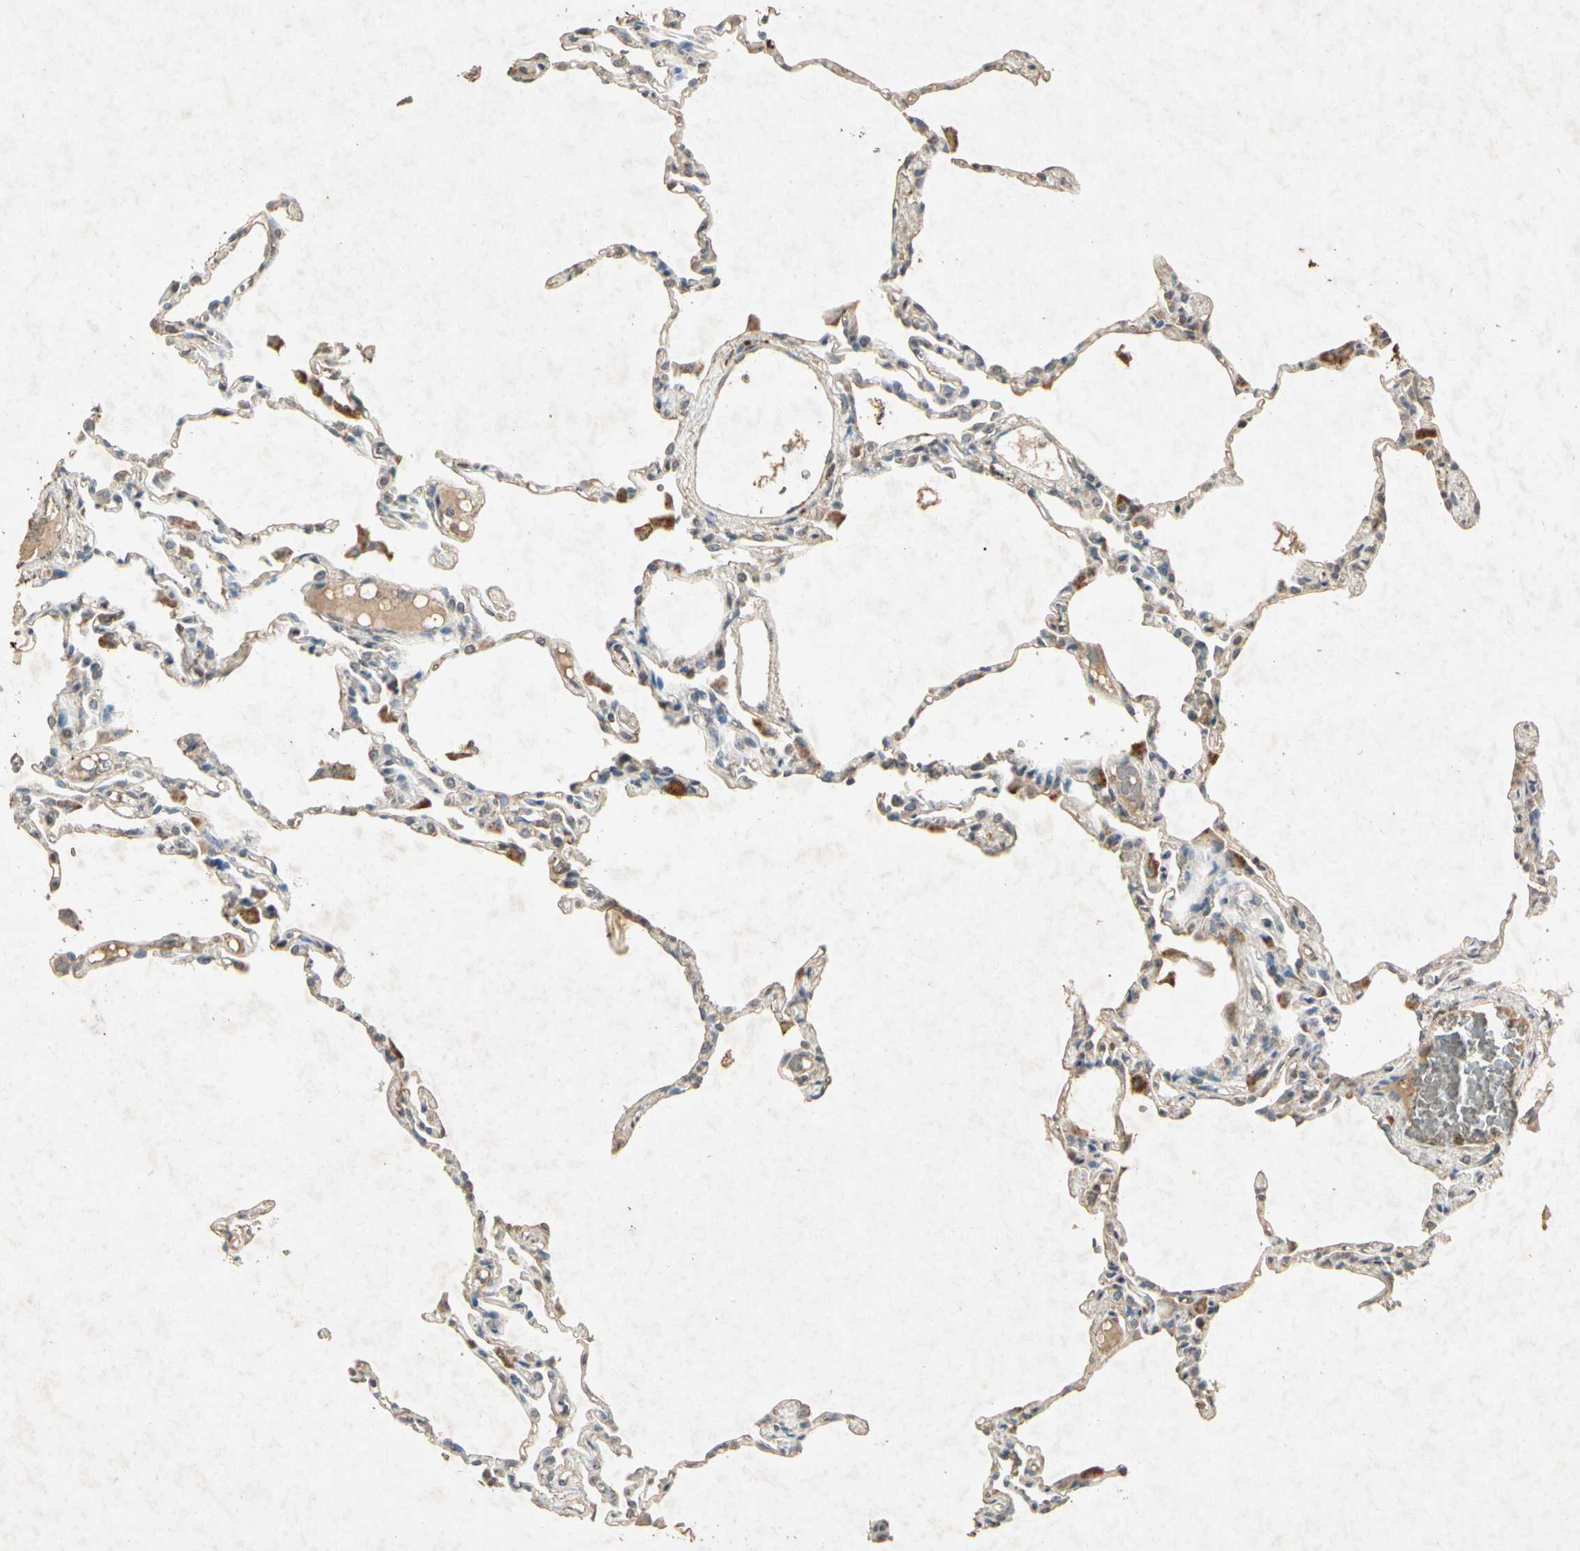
{"staining": {"intensity": "weak", "quantity": ">75%", "location": "cytoplasmic/membranous"}, "tissue": "lung", "cell_type": "Alveolar cells", "image_type": "normal", "snomed": [{"axis": "morphology", "description": "Normal tissue, NOS"}, {"axis": "topography", "description": "Lung"}], "caption": "Protein expression by IHC exhibits weak cytoplasmic/membranous expression in about >75% of alveolar cells in benign lung. Nuclei are stained in blue.", "gene": "MSRB1", "patient": {"sex": "female", "age": 49}}